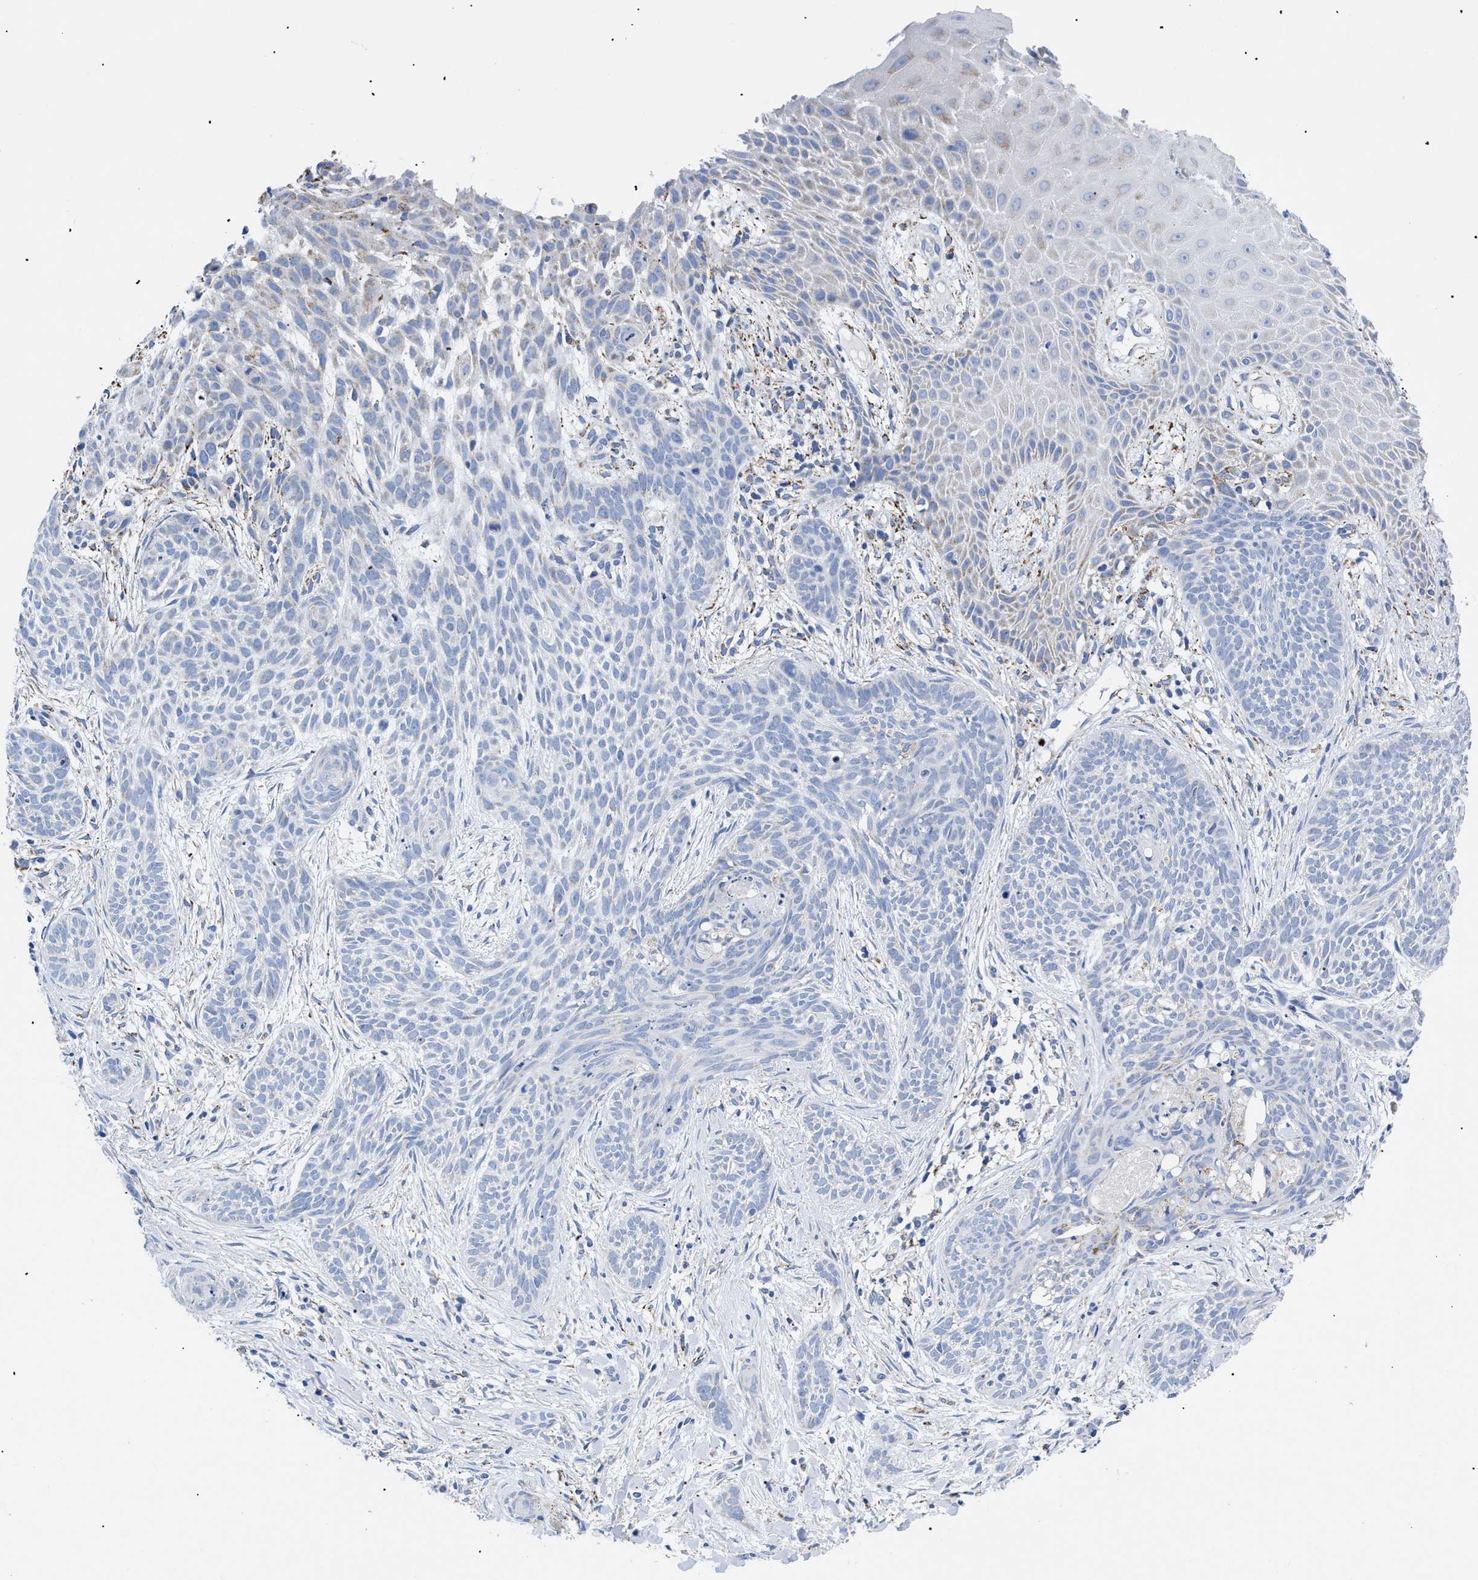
{"staining": {"intensity": "negative", "quantity": "none", "location": "none"}, "tissue": "skin cancer", "cell_type": "Tumor cells", "image_type": "cancer", "snomed": [{"axis": "morphology", "description": "Basal cell carcinoma"}, {"axis": "topography", "description": "Skin"}], "caption": "The image displays no significant expression in tumor cells of skin cancer.", "gene": "GPR149", "patient": {"sex": "female", "age": 59}}